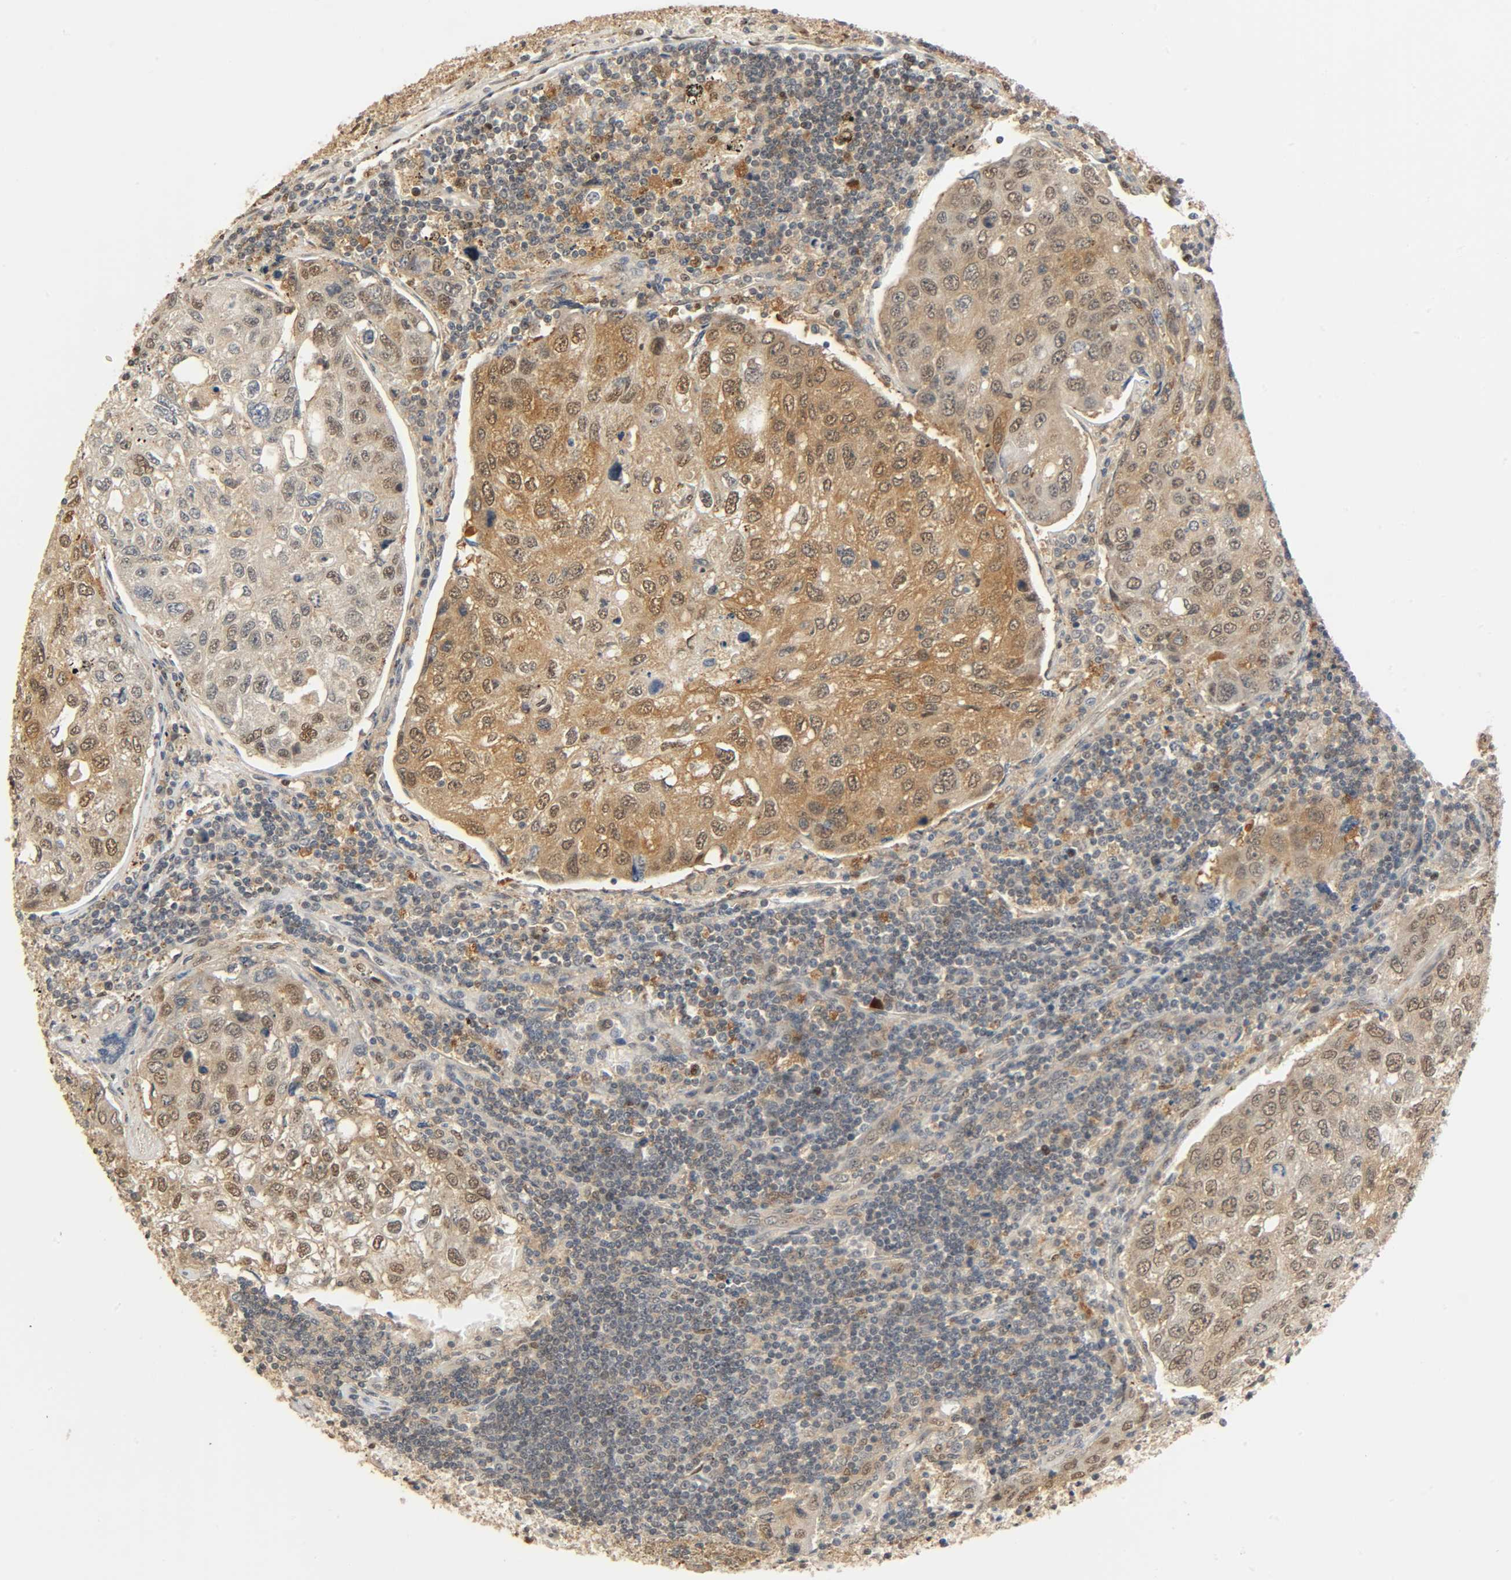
{"staining": {"intensity": "moderate", "quantity": ">75%", "location": "cytoplasmic/membranous,nuclear"}, "tissue": "urothelial cancer", "cell_type": "Tumor cells", "image_type": "cancer", "snomed": [{"axis": "morphology", "description": "Urothelial carcinoma, High grade"}, {"axis": "topography", "description": "Lymph node"}, {"axis": "topography", "description": "Urinary bladder"}], "caption": "A brown stain highlights moderate cytoplasmic/membranous and nuclear positivity of a protein in human urothelial carcinoma (high-grade) tumor cells.", "gene": "ZFPM2", "patient": {"sex": "male", "age": 51}}